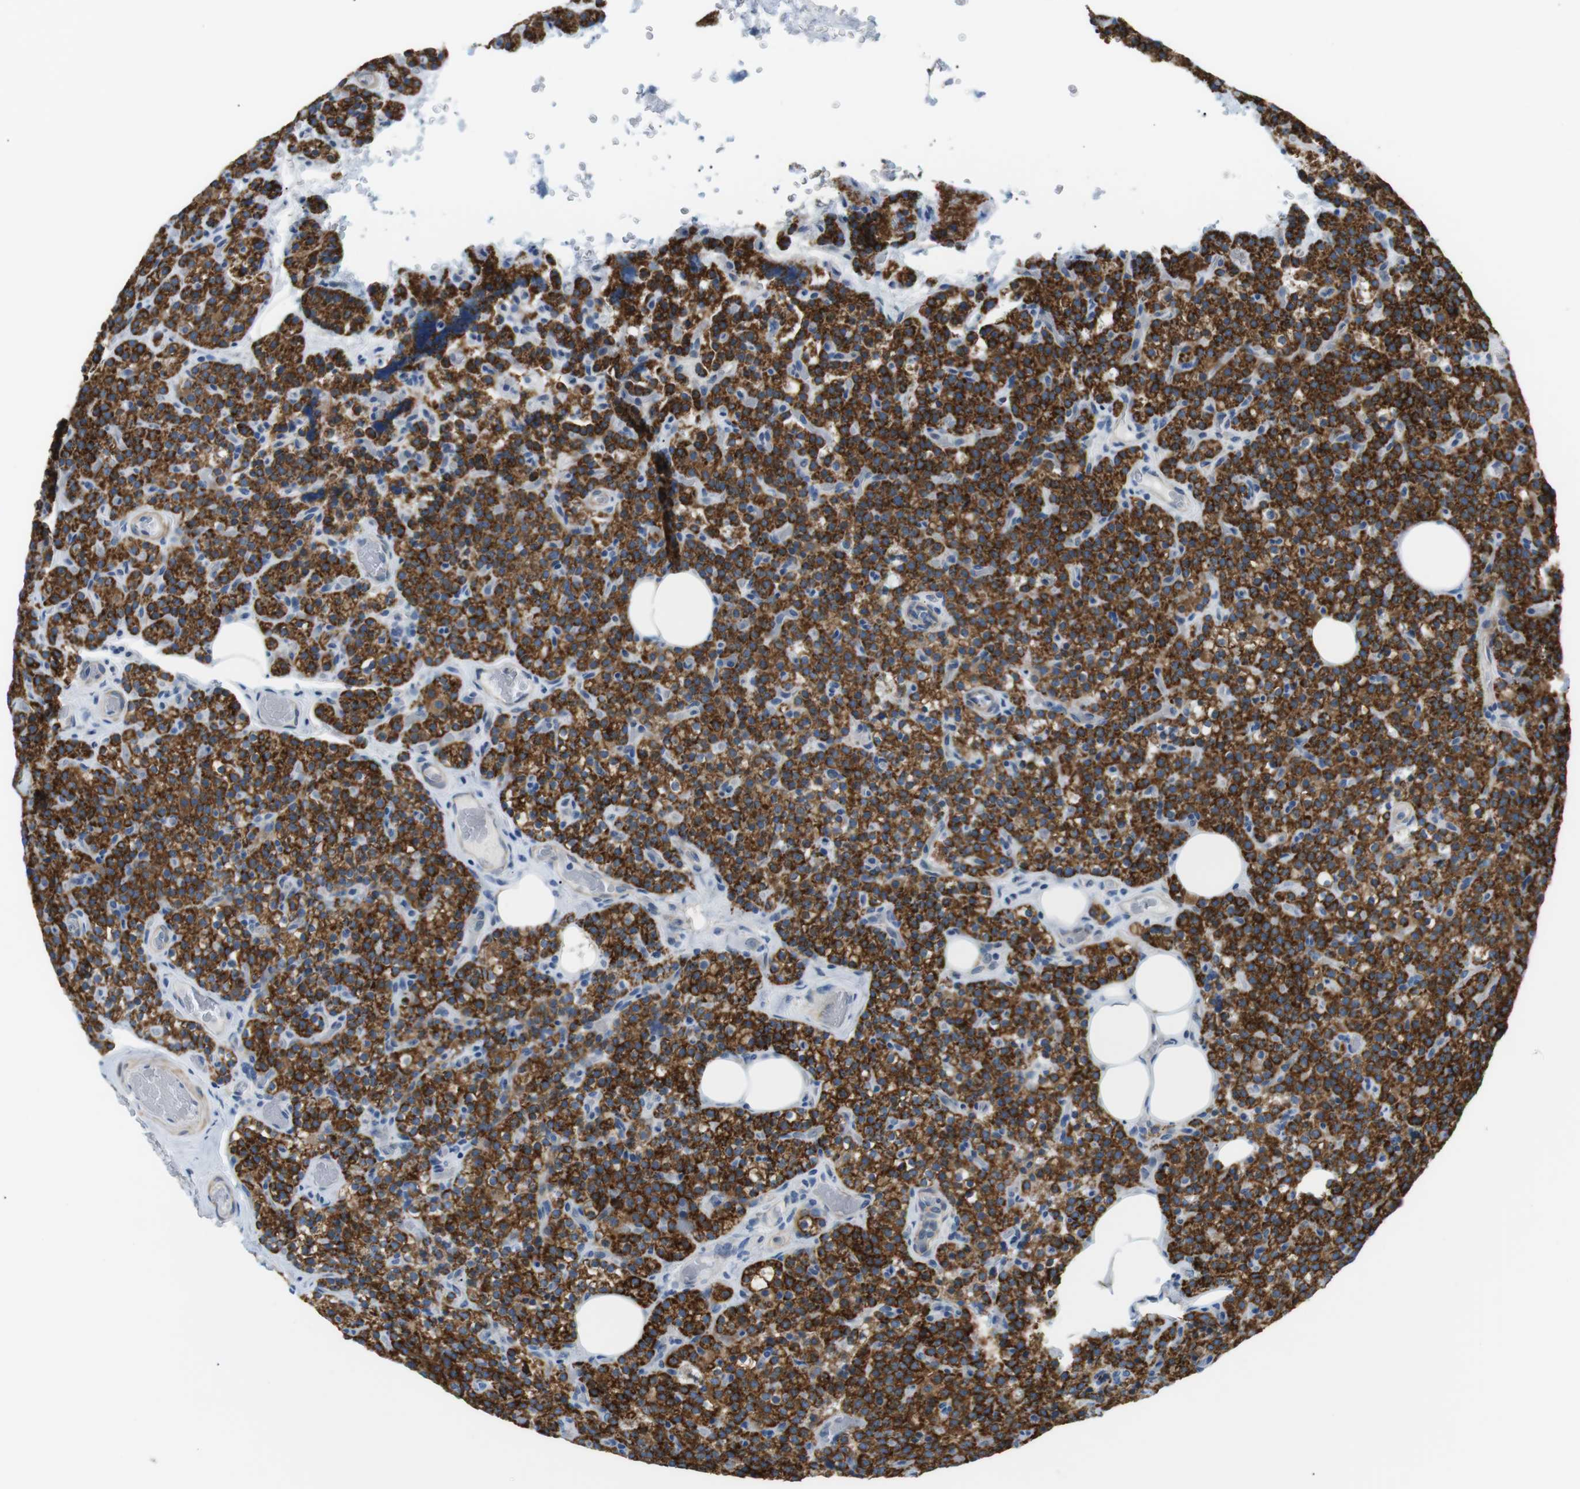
{"staining": {"intensity": "strong", "quantity": ">75%", "location": "cytoplasmic/membranous"}, "tissue": "parathyroid gland", "cell_type": "Glandular cells", "image_type": "normal", "snomed": [{"axis": "morphology", "description": "Normal tissue, NOS"}, {"axis": "topography", "description": "Parathyroid gland"}], "caption": "DAB immunohistochemical staining of normal human parathyroid gland shows strong cytoplasmic/membranous protein staining in approximately >75% of glandular cells.", "gene": "MTARC2", "patient": {"sex": "female", "age": 47}}